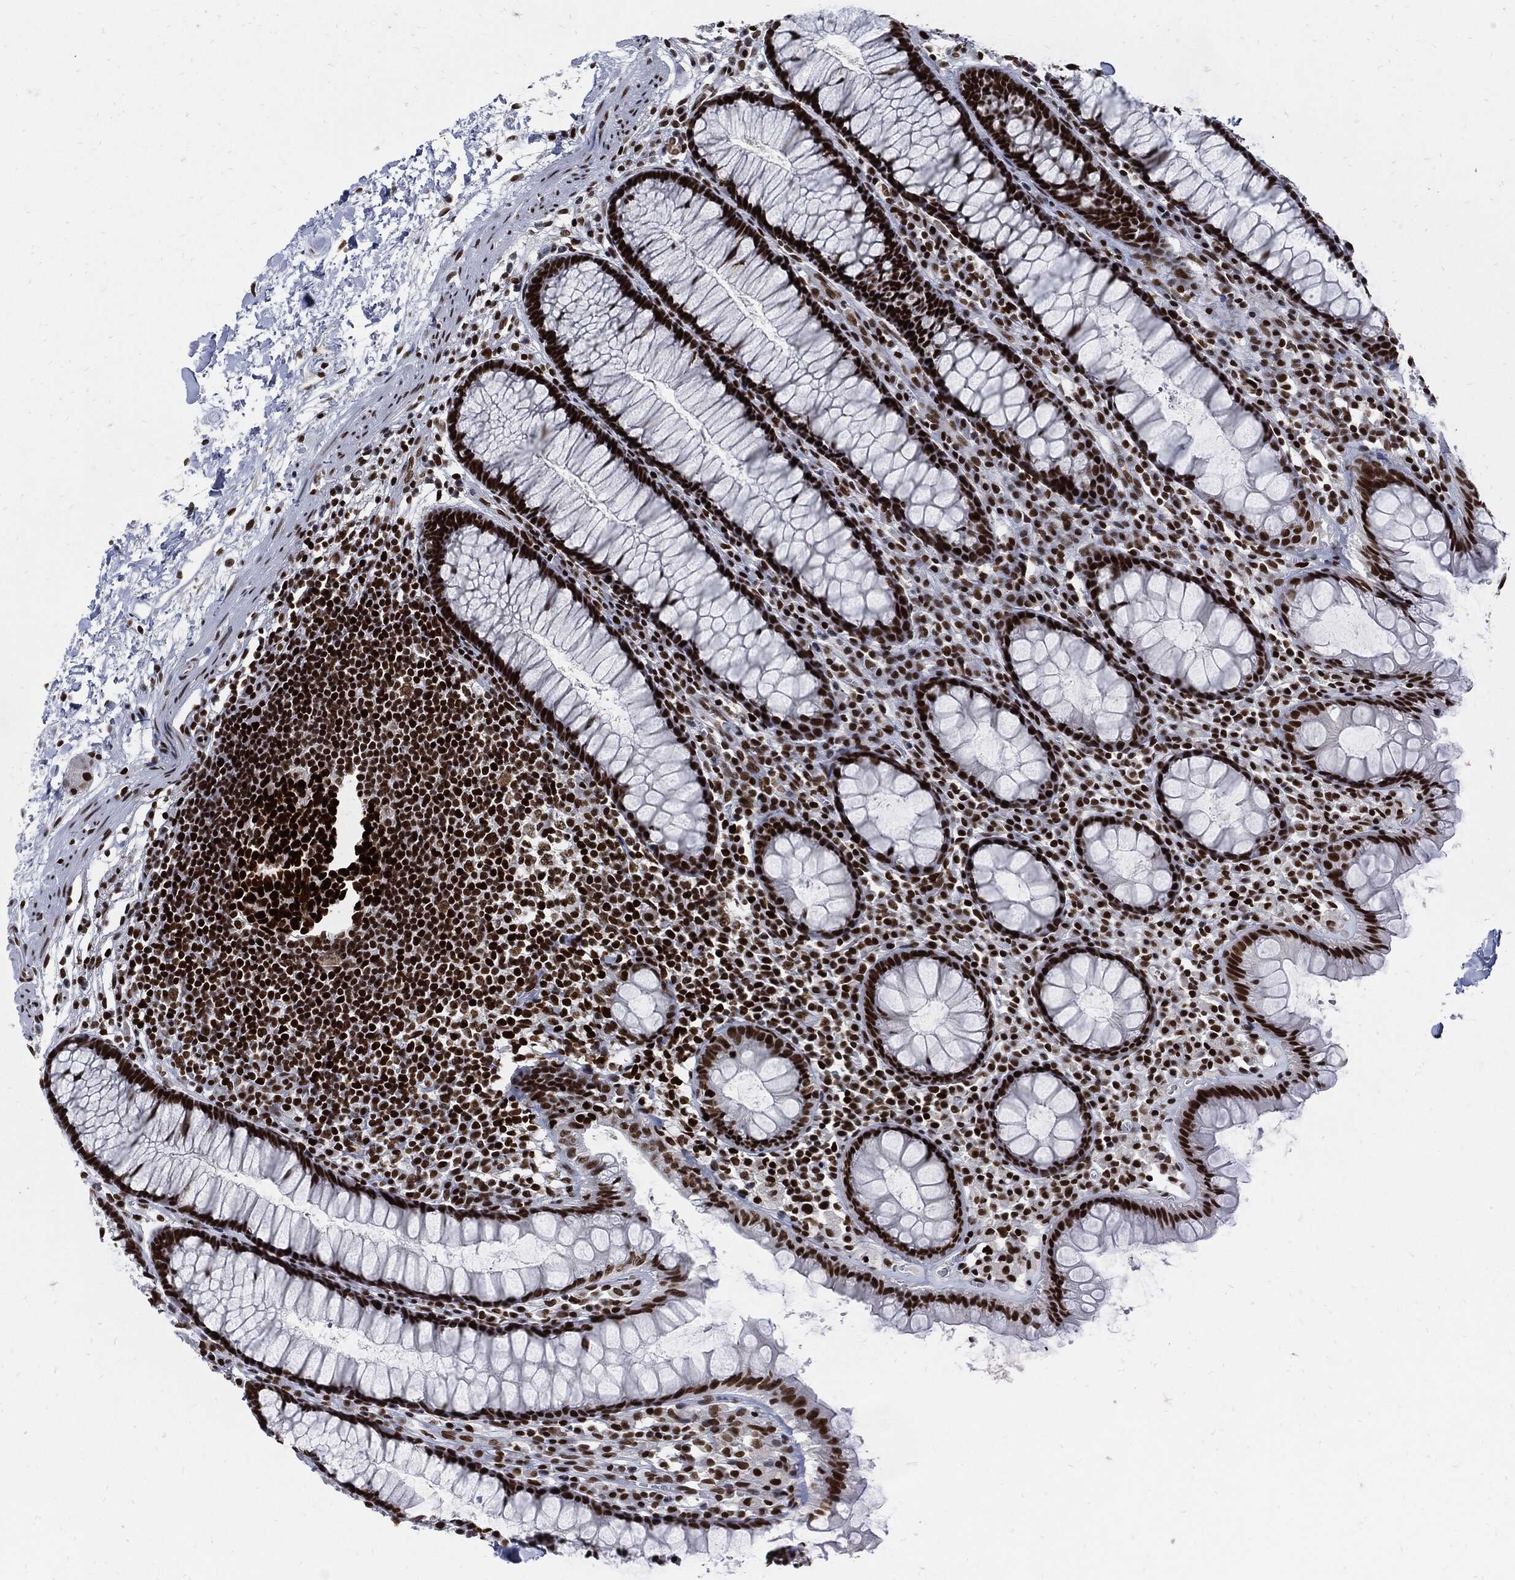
{"staining": {"intensity": "moderate", "quantity": ">75%", "location": "nuclear"}, "tissue": "colon", "cell_type": "Endothelial cells", "image_type": "normal", "snomed": [{"axis": "morphology", "description": "Normal tissue, NOS"}, {"axis": "topography", "description": "Colon"}], "caption": "Human colon stained for a protein (brown) exhibits moderate nuclear positive expression in about >75% of endothelial cells.", "gene": "TERF2", "patient": {"sex": "male", "age": 76}}